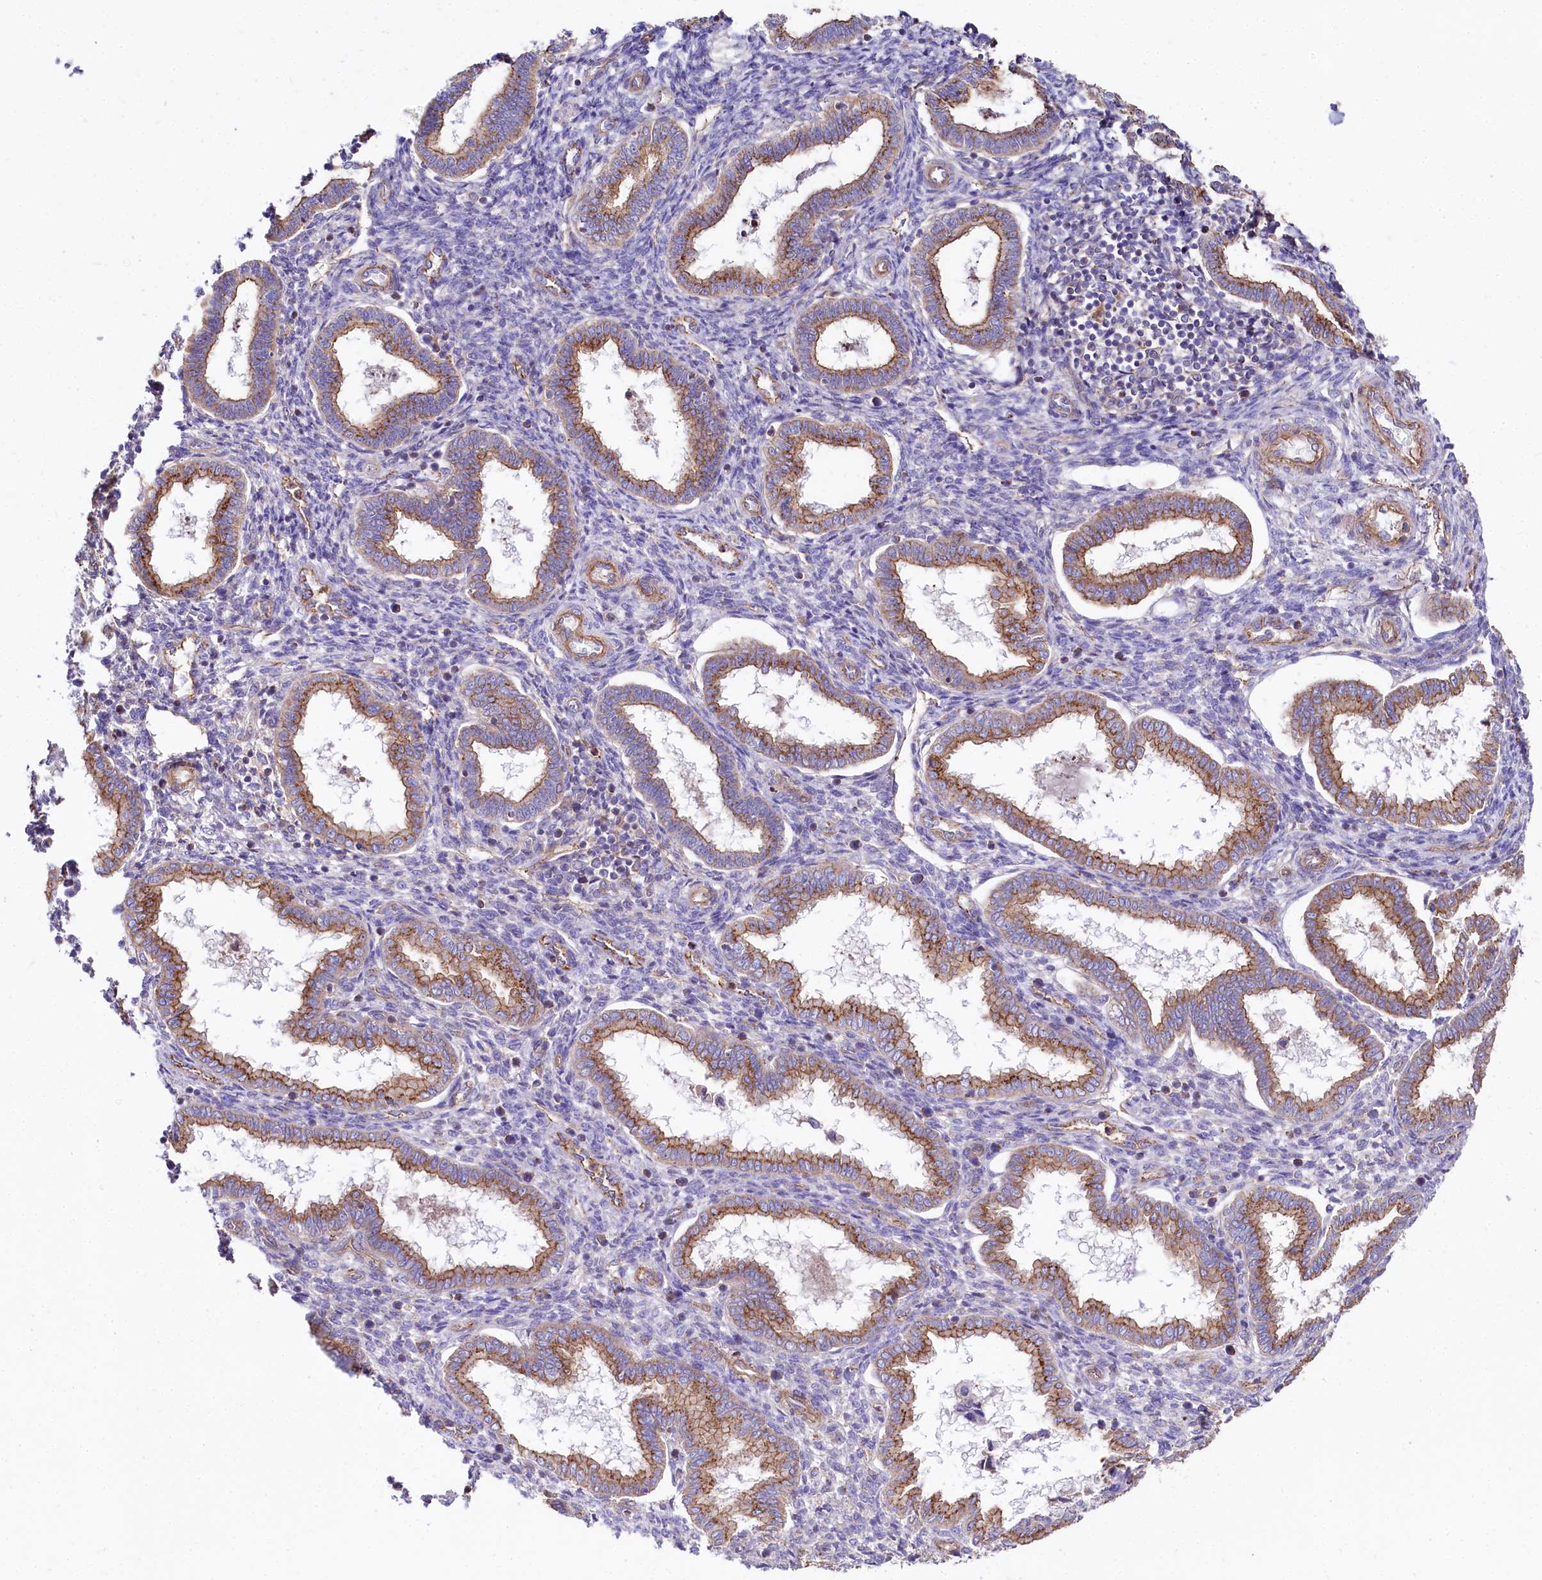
{"staining": {"intensity": "negative", "quantity": "none", "location": "none"}, "tissue": "endometrium", "cell_type": "Cells in endometrial stroma", "image_type": "normal", "snomed": [{"axis": "morphology", "description": "Normal tissue, NOS"}, {"axis": "topography", "description": "Endometrium"}], "caption": "Human endometrium stained for a protein using immunohistochemistry reveals no expression in cells in endometrial stroma.", "gene": "FCHSD2", "patient": {"sex": "female", "age": 24}}